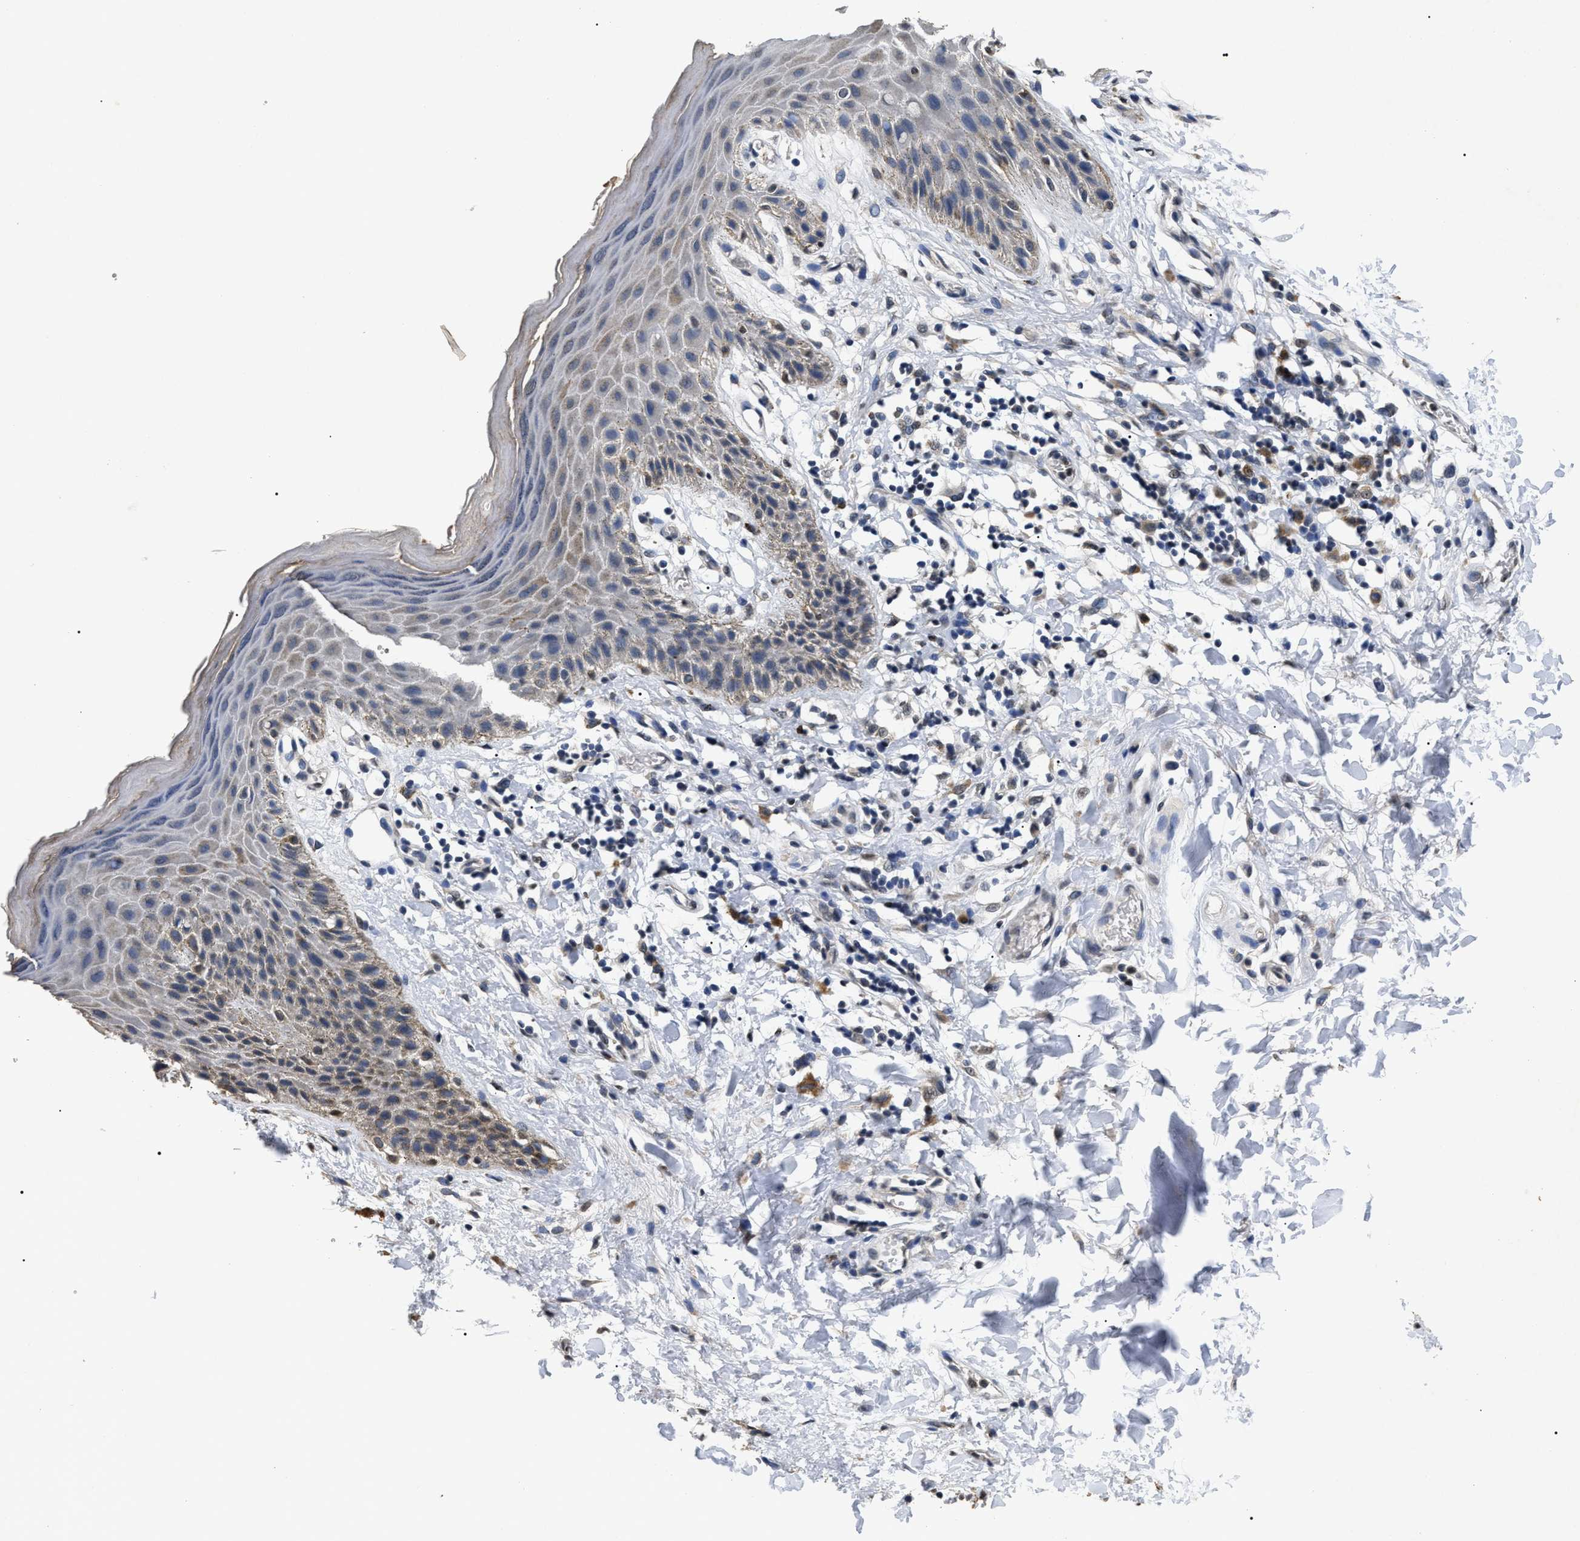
{"staining": {"intensity": "weak", "quantity": "<25%", "location": "cytoplasmic/membranous,nuclear"}, "tissue": "skin", "cell_type": "Epidermal cells", "image_type": "normal", "snomed": [{"axis": "morphology", "description": "Normal tissue, NOS"}, {"axis": "topography", "description": "Anal"}], "caption": "Protein analysis of benign skin exhibits no significant positivity in epidermal cells.", "gene": "ANP32E", "patient": {"sex": "male", "age": 44}}